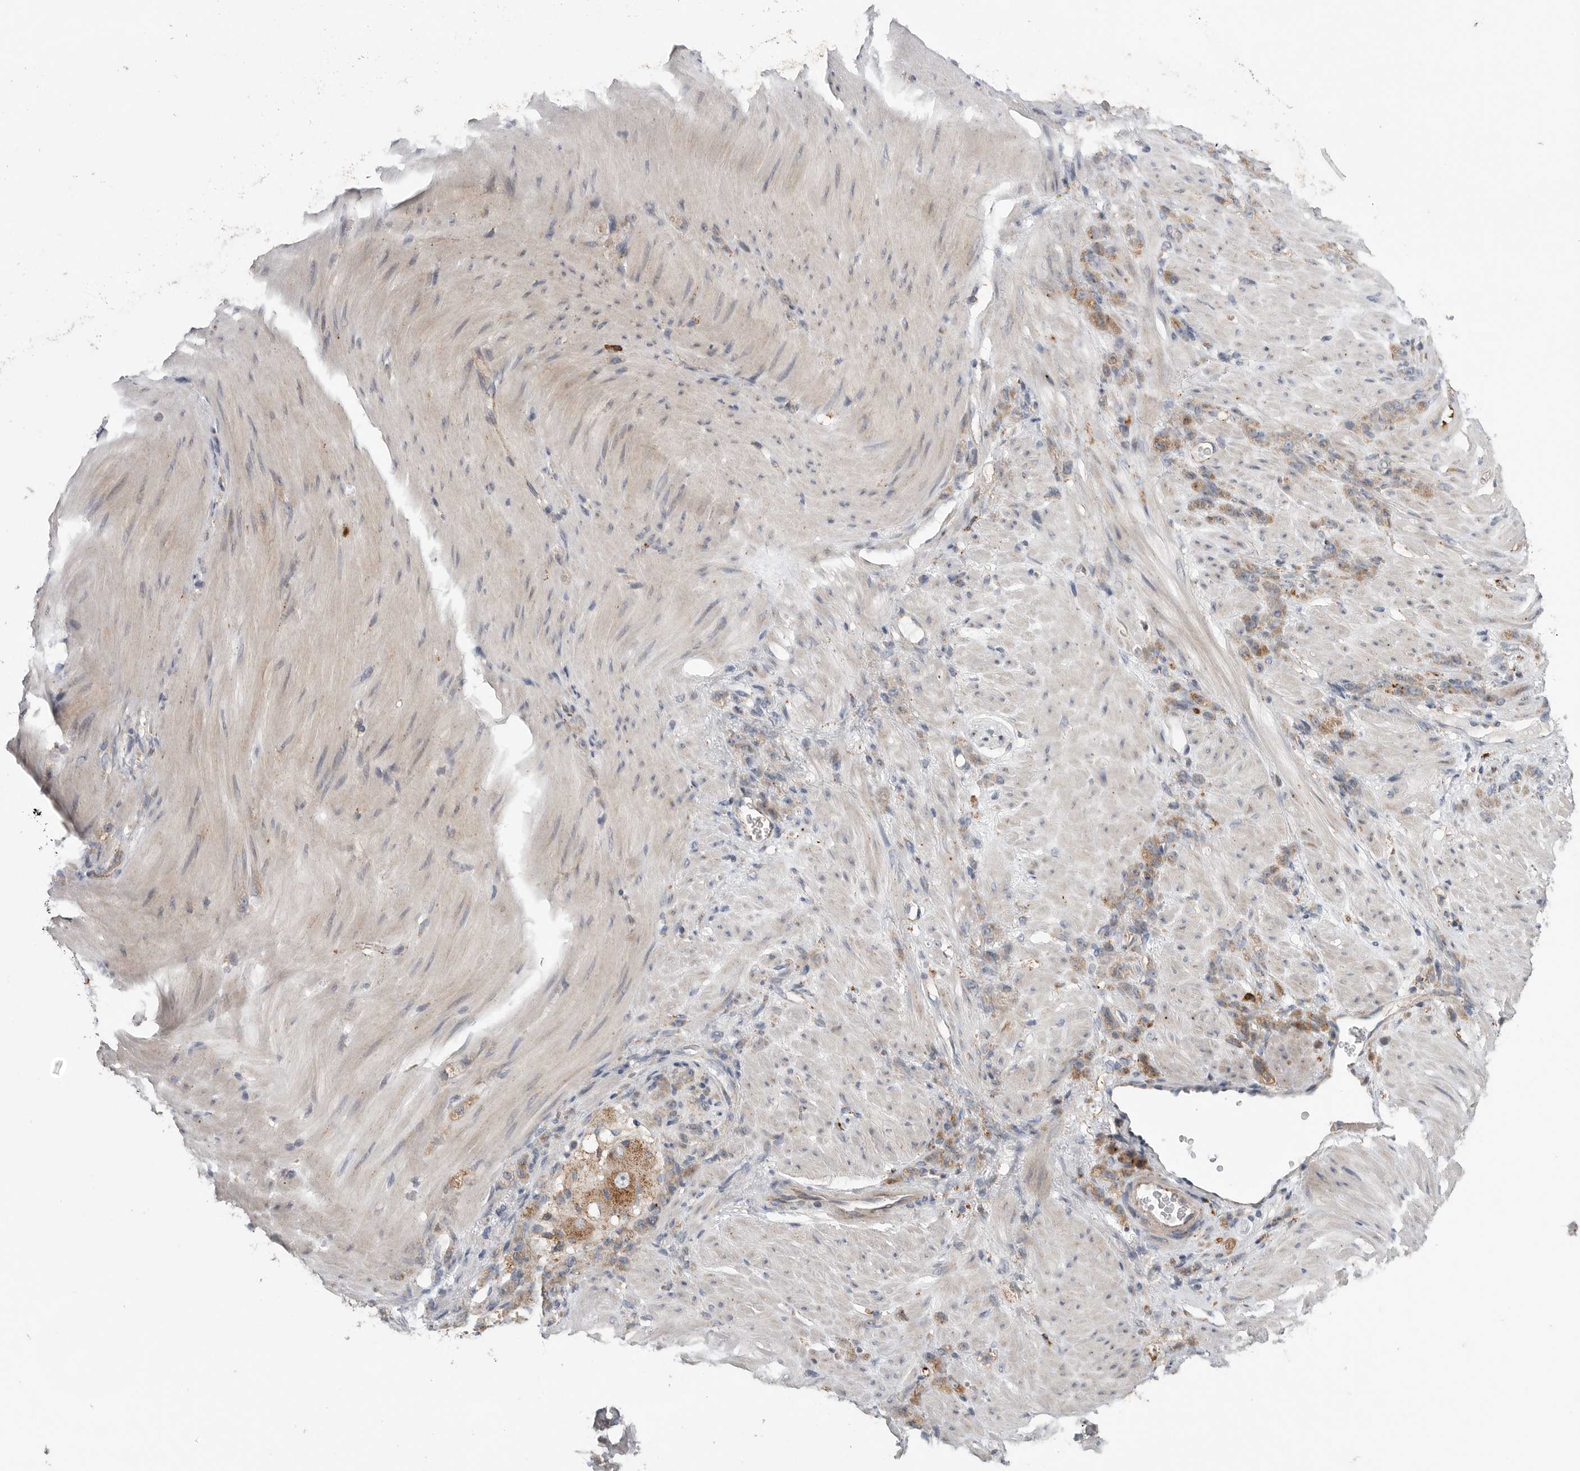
{"staining": {"intensity": "moderate", "quantity": ">75%", "location": "cytoplasmic/membranous"}, "tissue": "stomach cancer", "cell_type": "Tumor cells", "image_type": "cancer", "snomed": [{"axis": "morphology", "description": "Normal tissue, NOS"}, {"axis": "morphology", "description": "Adenocarcinoma, NOS"}, {"axis": "topography", "description": "Stomach"}], "caption": "Brown immunohistochemical staining in stomach cancer shows moderate cytoplasmic/membranous positivity in approximately >75% of tumor cells.", "gene": "GALNS", "patient": {"sex": "male", "age": 82}}